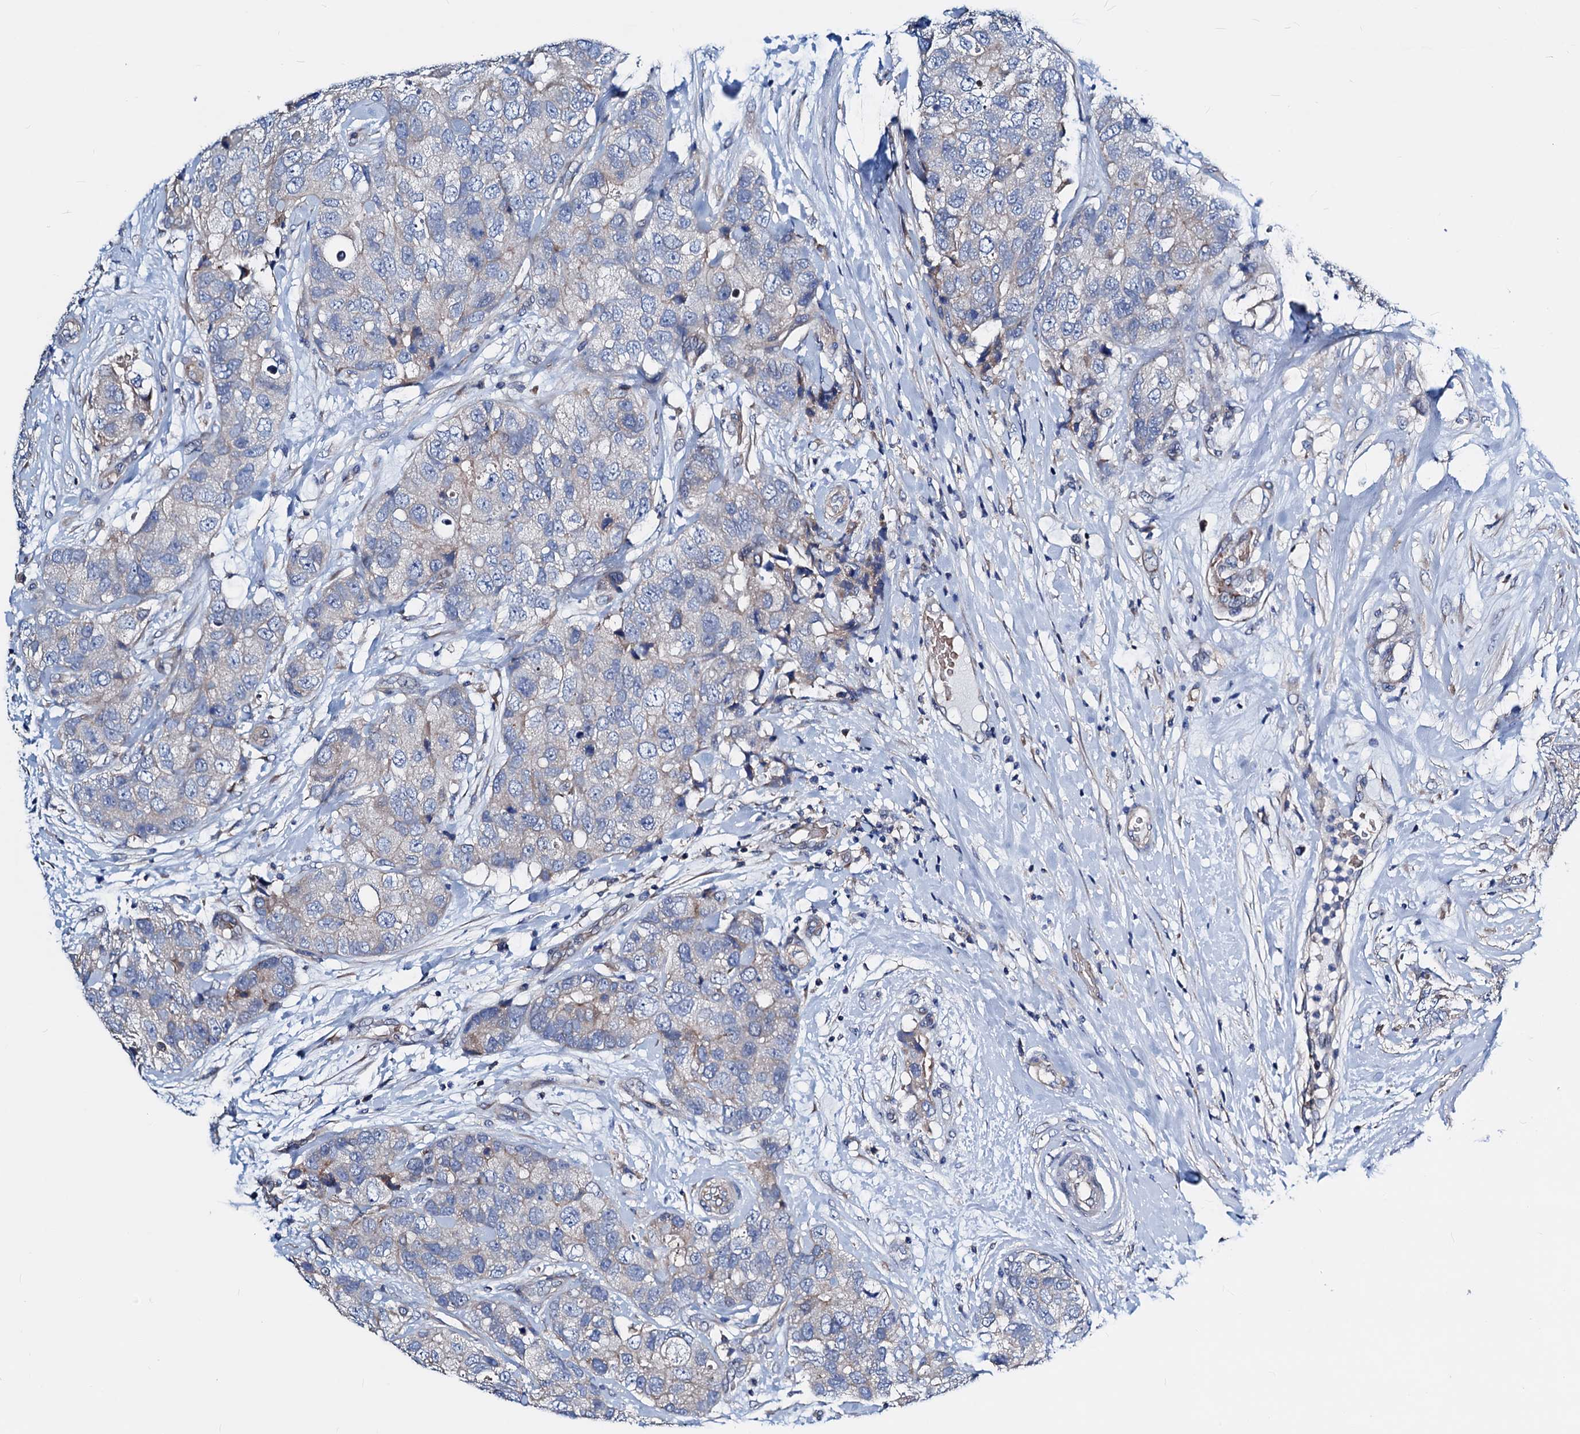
{"staining": {"intensity": "negative", "quantity": "none", "location": "none"}, "tissue": "breast cancer", "cell_type": "Tumor cells", "image_type": "cancer", "snomed": [{"axis": "morphology", "description": "Duct carcinoma"}, {"axis": "topography", "description": "Breast"}], "caption": "The micrograph displays no staining of tumor cells in breast cancer.", "gene": "GCOM1", "patient": {"sex": "female", "age": 62}}